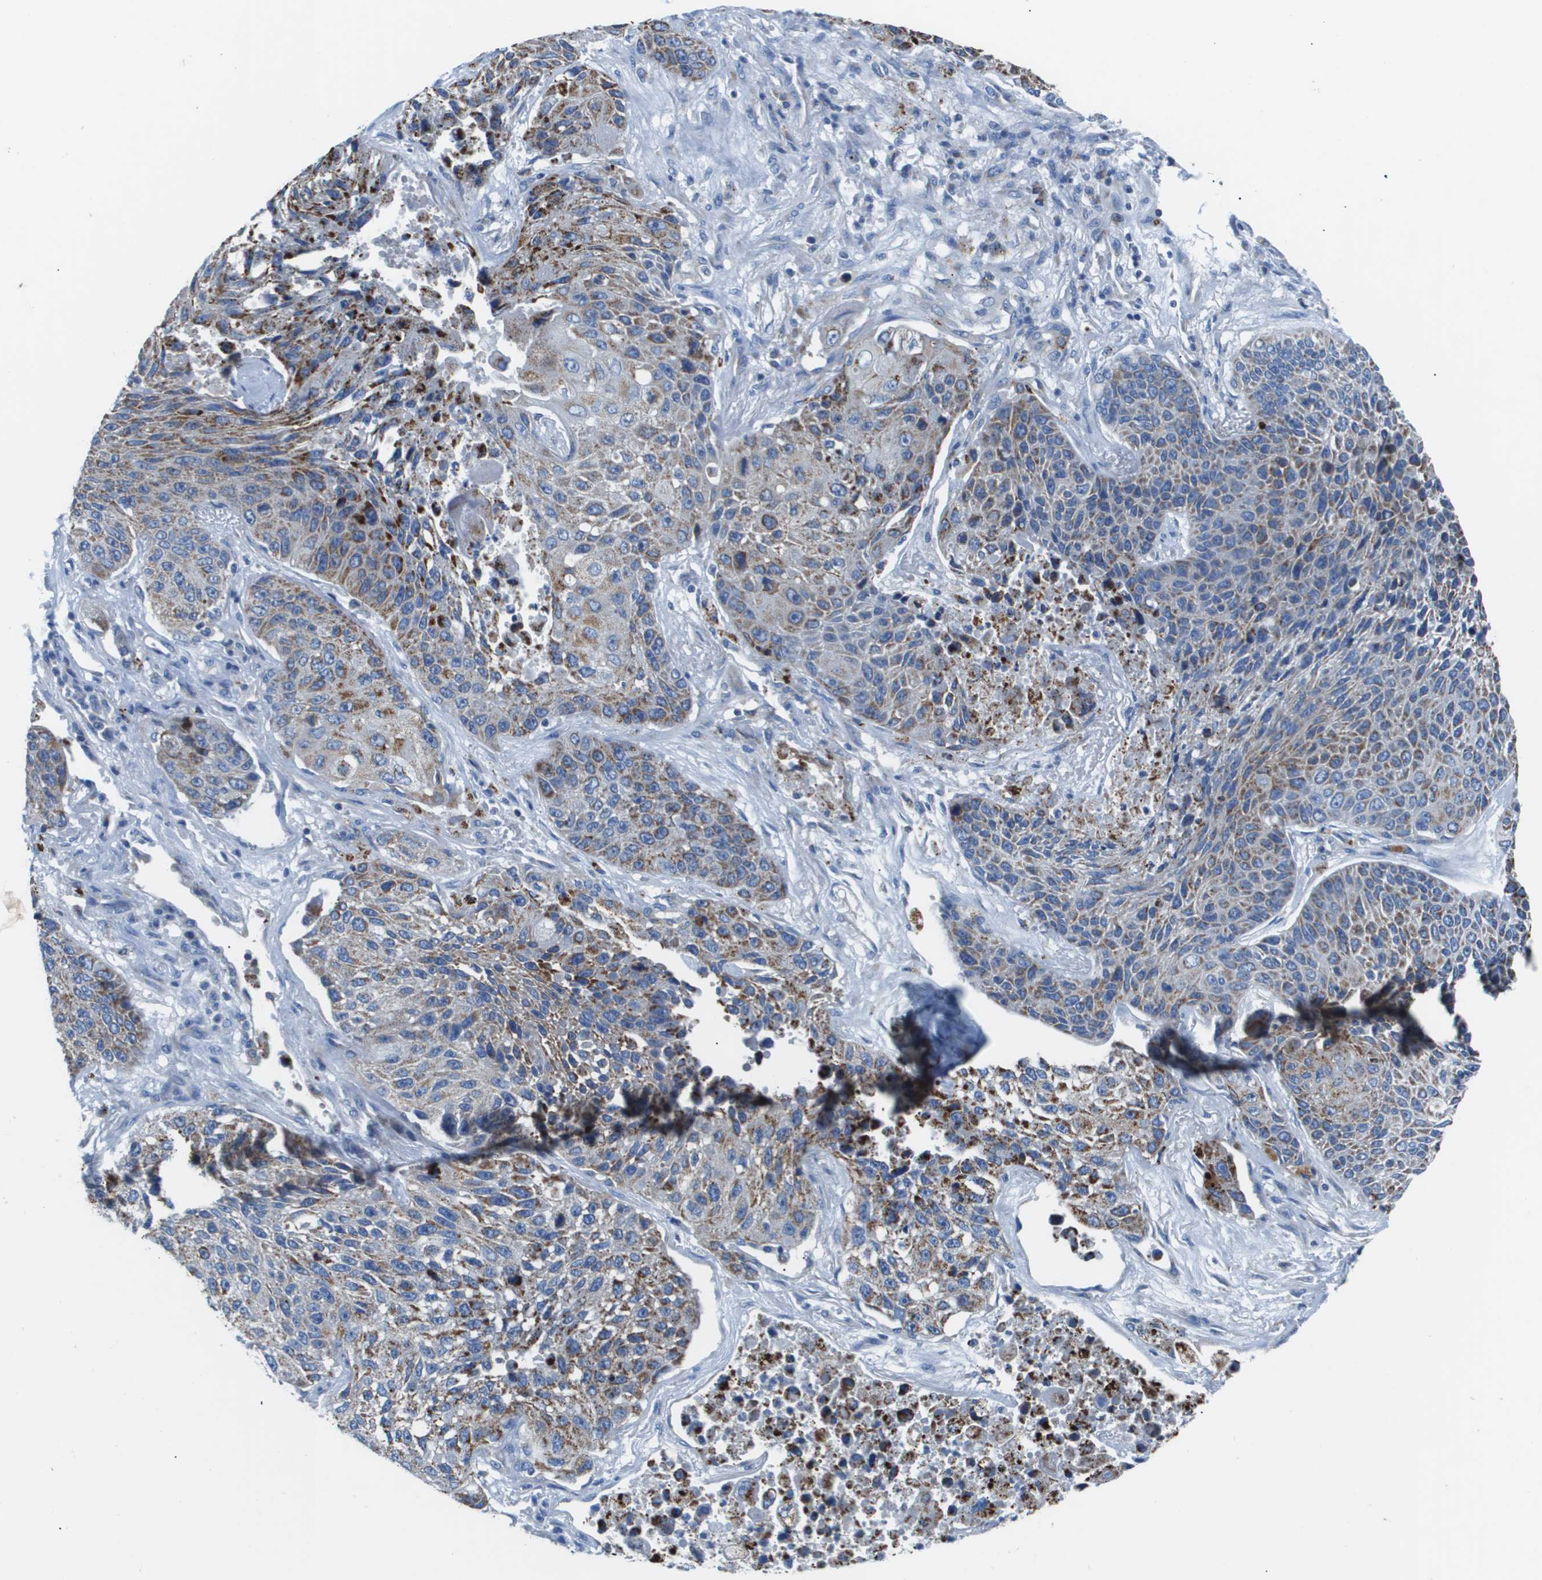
{"staining": {"intensity": "moderate", "quantity": "<25%", "location": "cytoplasmic/membranous"}, "tissue": "lung cancer", "cell_type": "Tumor cells", "image_type": "cancer", "snomed": [{"axis": "morphology", "description": "Squamous cell carcinoma, NOS"}, {"axis": "topography", "description": "Lung"}], "caption": "Immunohistochemical staining of squamous cell carcinoma (lung) shows low levels of moderate cytoplasmic/membranous protein staining in about <25% of tumor cells.", "gene": "ZDHHC3", "patient": {"sex": "male", "age": 61}}